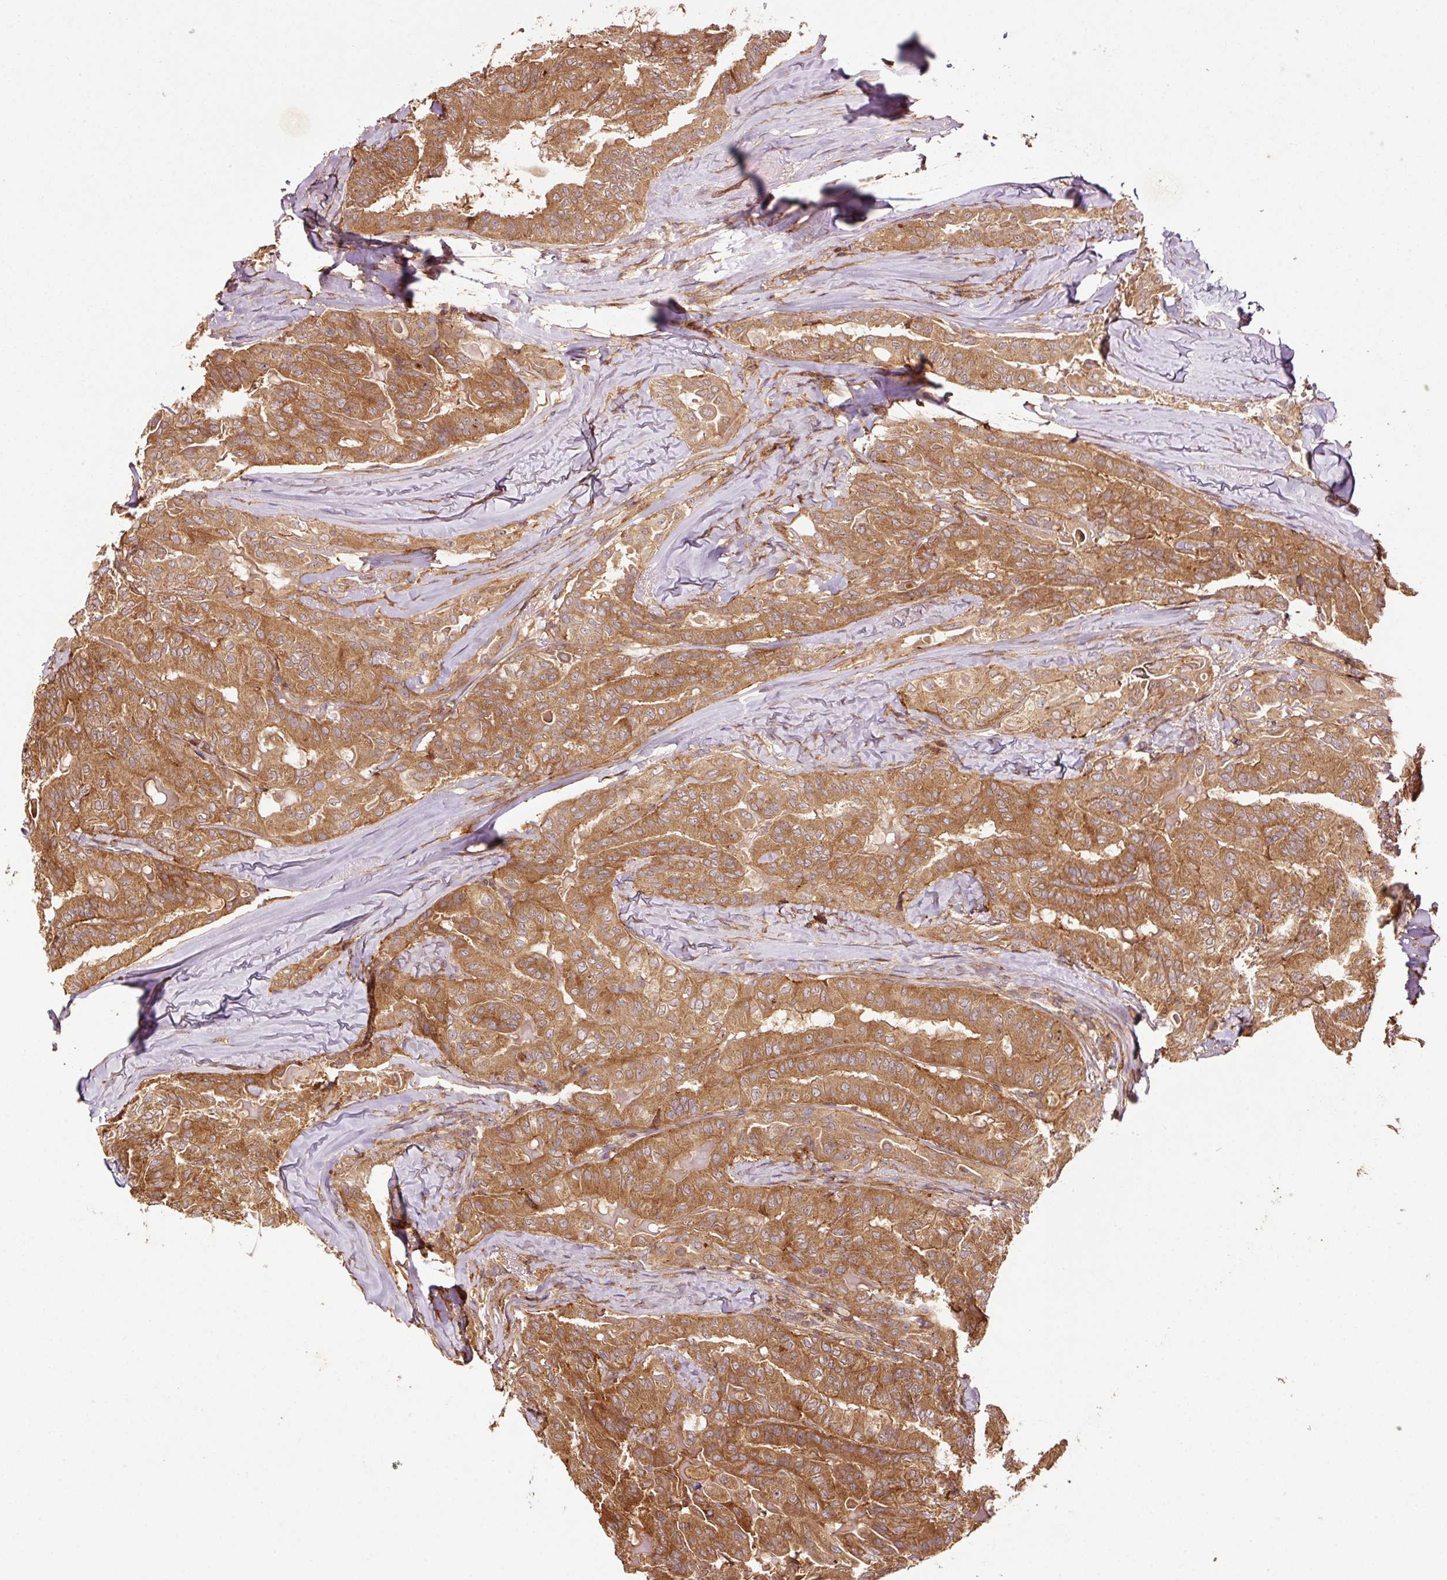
{"staining": {"intensity": "strong", "quantity": ">75%", "location": "cytoplasmic/membranous"}, "tissue": "thyroid cancer", "cell_type": "Tumor cells", "image_type": "cancer", "snomed": [{"axis": "morphology", "description": "Papillary adenocarcinoma, NOS"}, {"axis": "topography", "description": "Thyroid gland"}], "caption": "This is a micrograph of immunohistochemistry staining of thyroid papillary adenocarcinoma, which shows strong expression in the cytoplasmic/membranous of tumor cells.", "gene": "OXER1", "patient": {"sex": "female", "age": 68}}